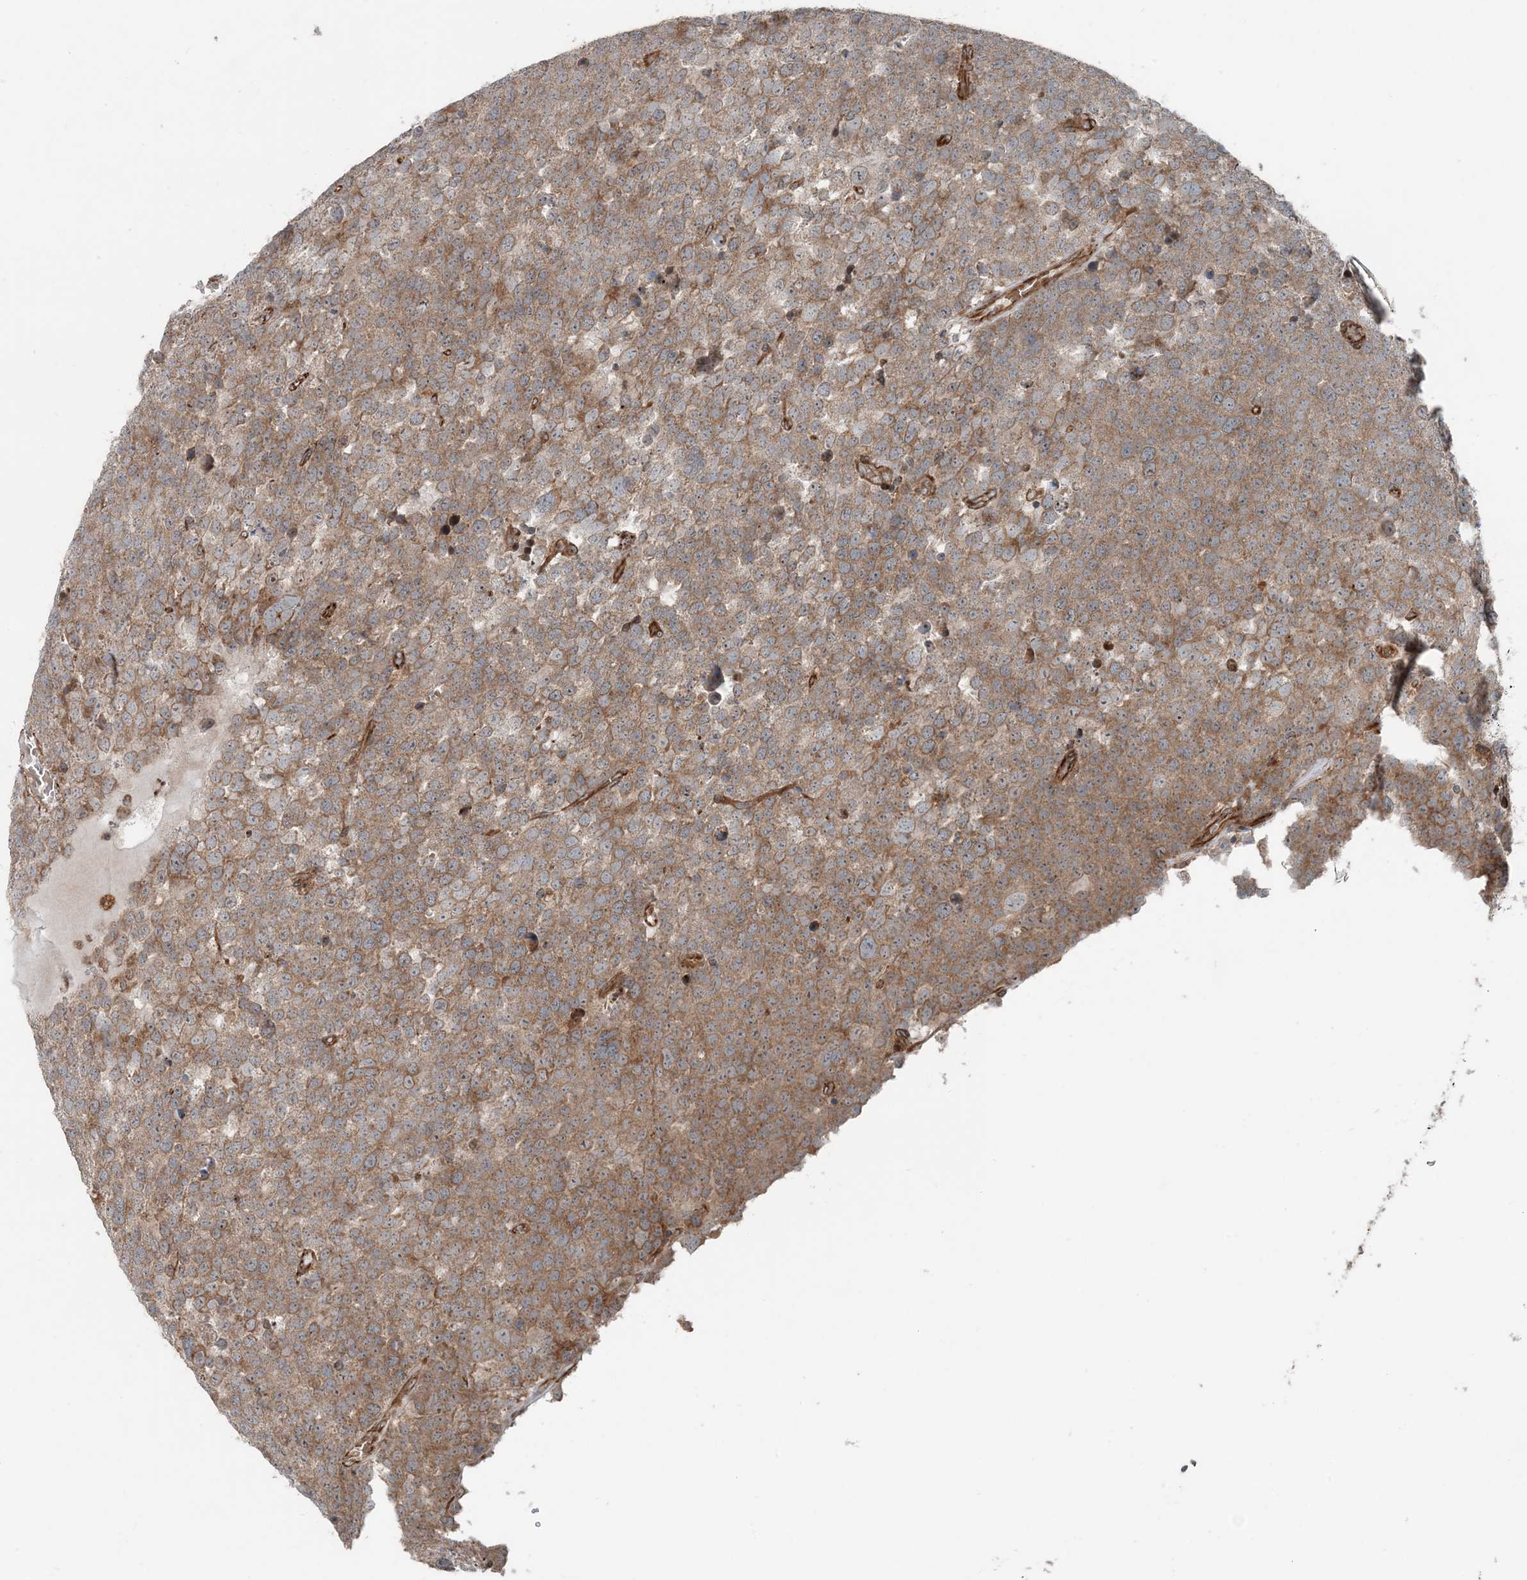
{"staining": {"intensity": "weak", "quantity": ">75%", "location": "cytoplasmic/membranous"}, "tissue": "testis cancer", "cell_type": "Tumor cells", "image_type": "cancer", "snomed": [{"axis": "morphology", "description": "Seminoma, NOS"}, {"axis": "topography", "description": "Testis"}], "caption": "The immunohistochemical stain highlights weak cytoplasmic/membranous positivity in tumor cells of testis cancer tissue.", "gene": "EDEM2", "patient": {"sex": "male", "age": 71}}